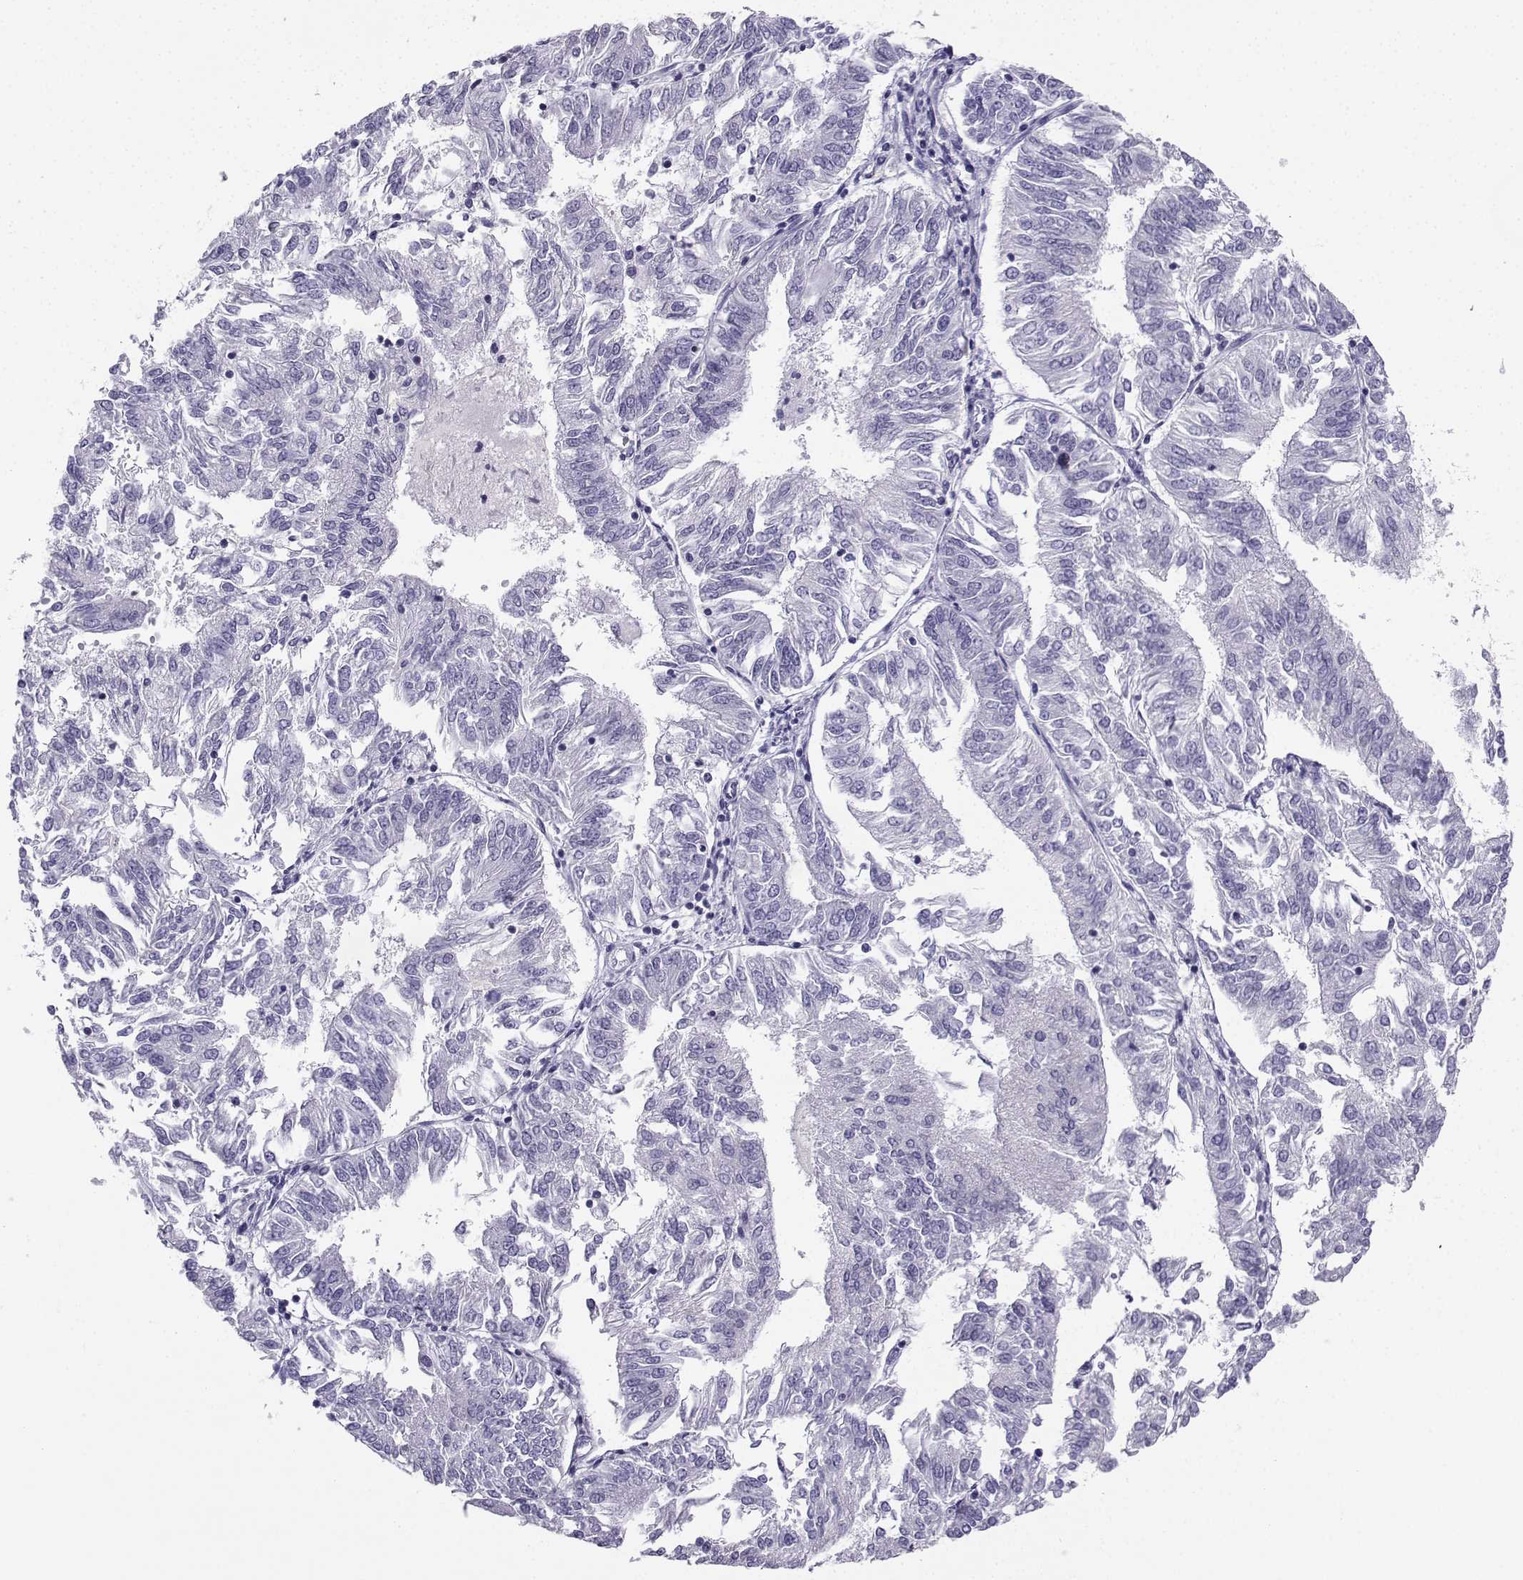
{"staining": {"intensity": "negative", "quantity": "none", "location": "none"}, "tissue": "endometrial cancer", "cell_type": "Tumor cells", "image_type": "cancer", "snomed": [{"axis": "morphology", "description": "Adenocarcinoma, NOS"}, {"axis": "topography", "description": "Endometrium"}], "caption": "An image of human endometrial adenocarcinoma is negative for staining in tumor cells.", "gene": "NEFL", "patient": {"sex": "female", "age": 58}}